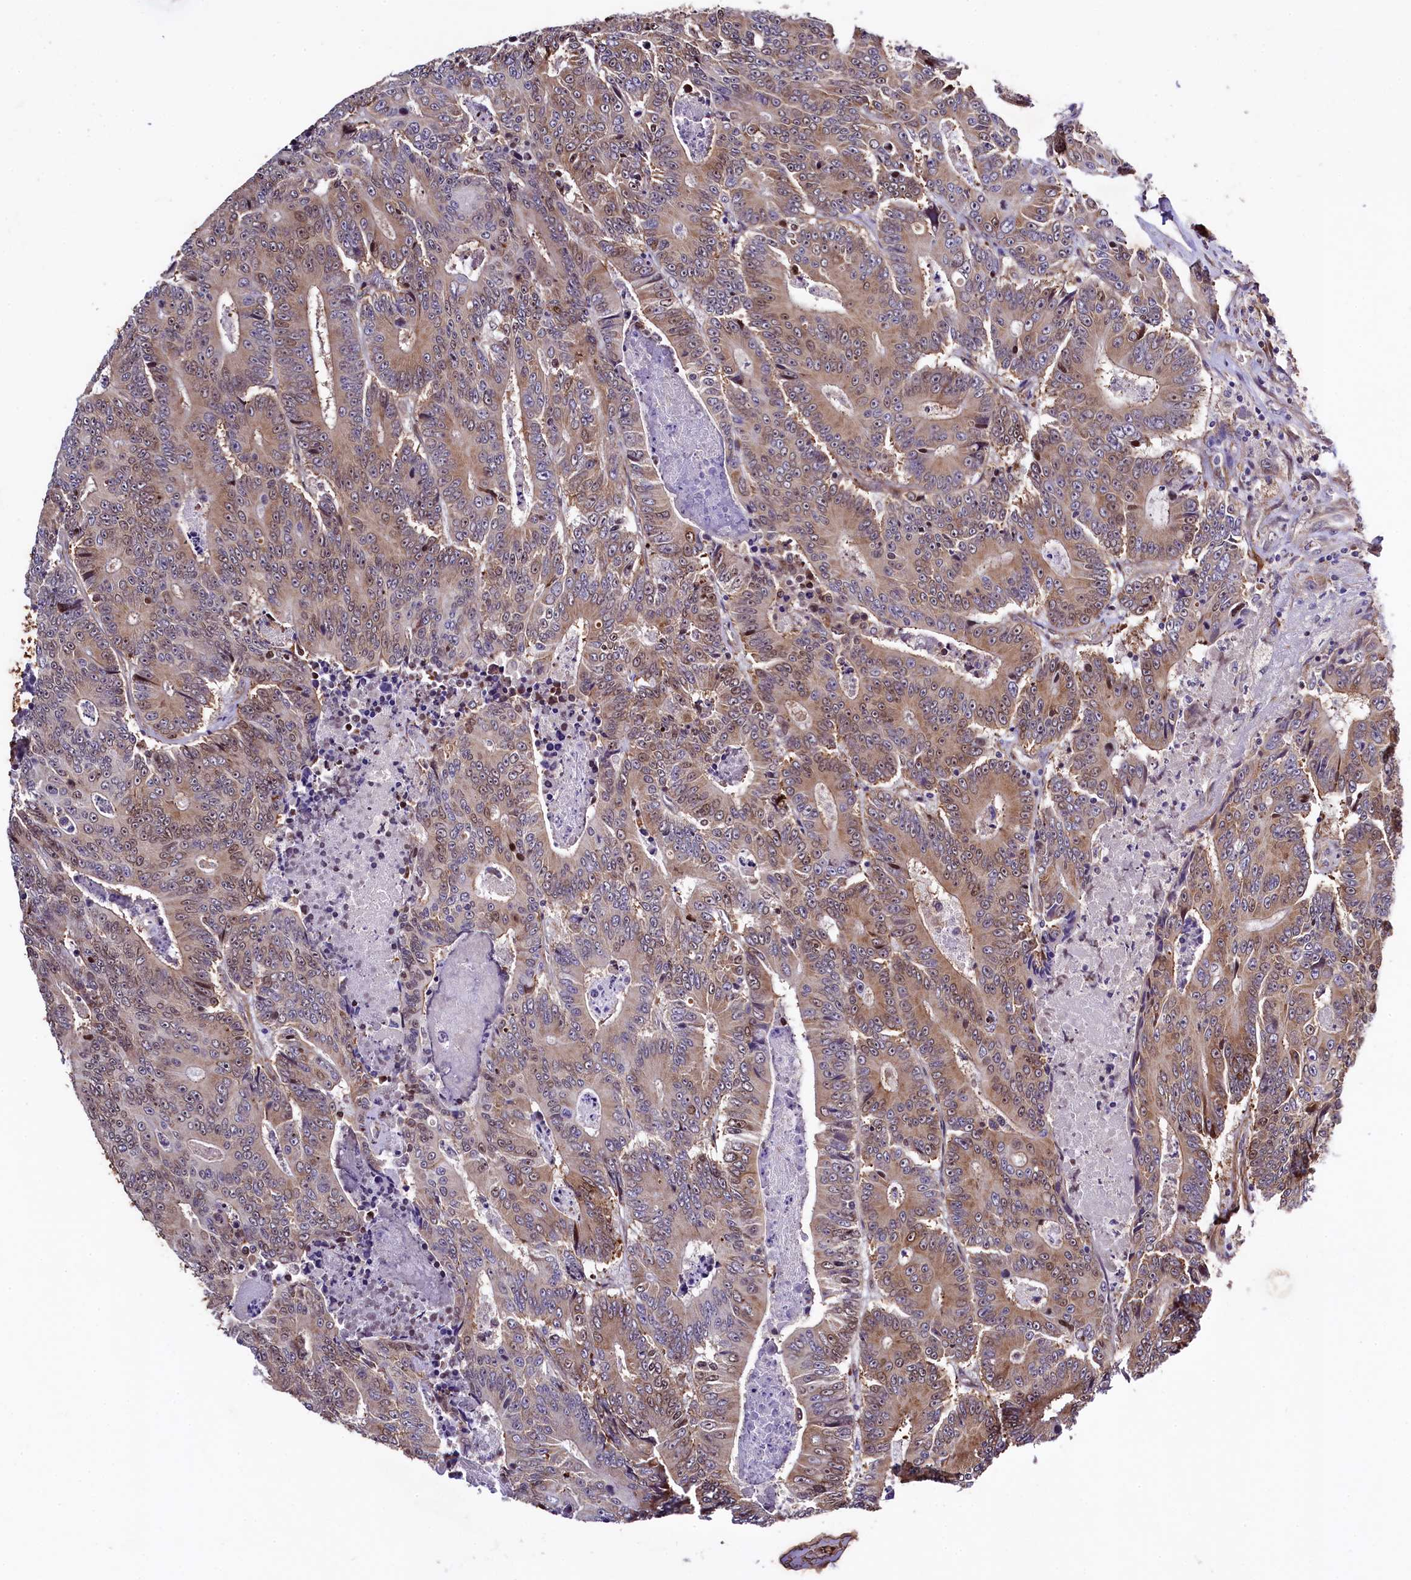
{"staining": {"intensity": "moderate", "quantity": ">75%", "location": "cytoplasmic/membranous,nuclear"}, "tissue": "colorectal cancer", "cell_type": "Tumor cells", "image_type": "cancer", "snomed": [{"axis": "morphology", "description": "Adenocarcinoma, NOS"}, {"axis": "topography", "description": "Colon"}], "caption": "The micrograph reveals a brown stain indicating the presence of a protein in the cytoplasmic/membranous and nuclear of tumor cells in colorectal cancer. The staining was performed using DAB to visualize the protein expression in brown, while the nuclei were stained in blue with hematoxylin (Magnification: 20x).", "gene": "SAMD10", "patient": {"sex": "male", "age": 83}}